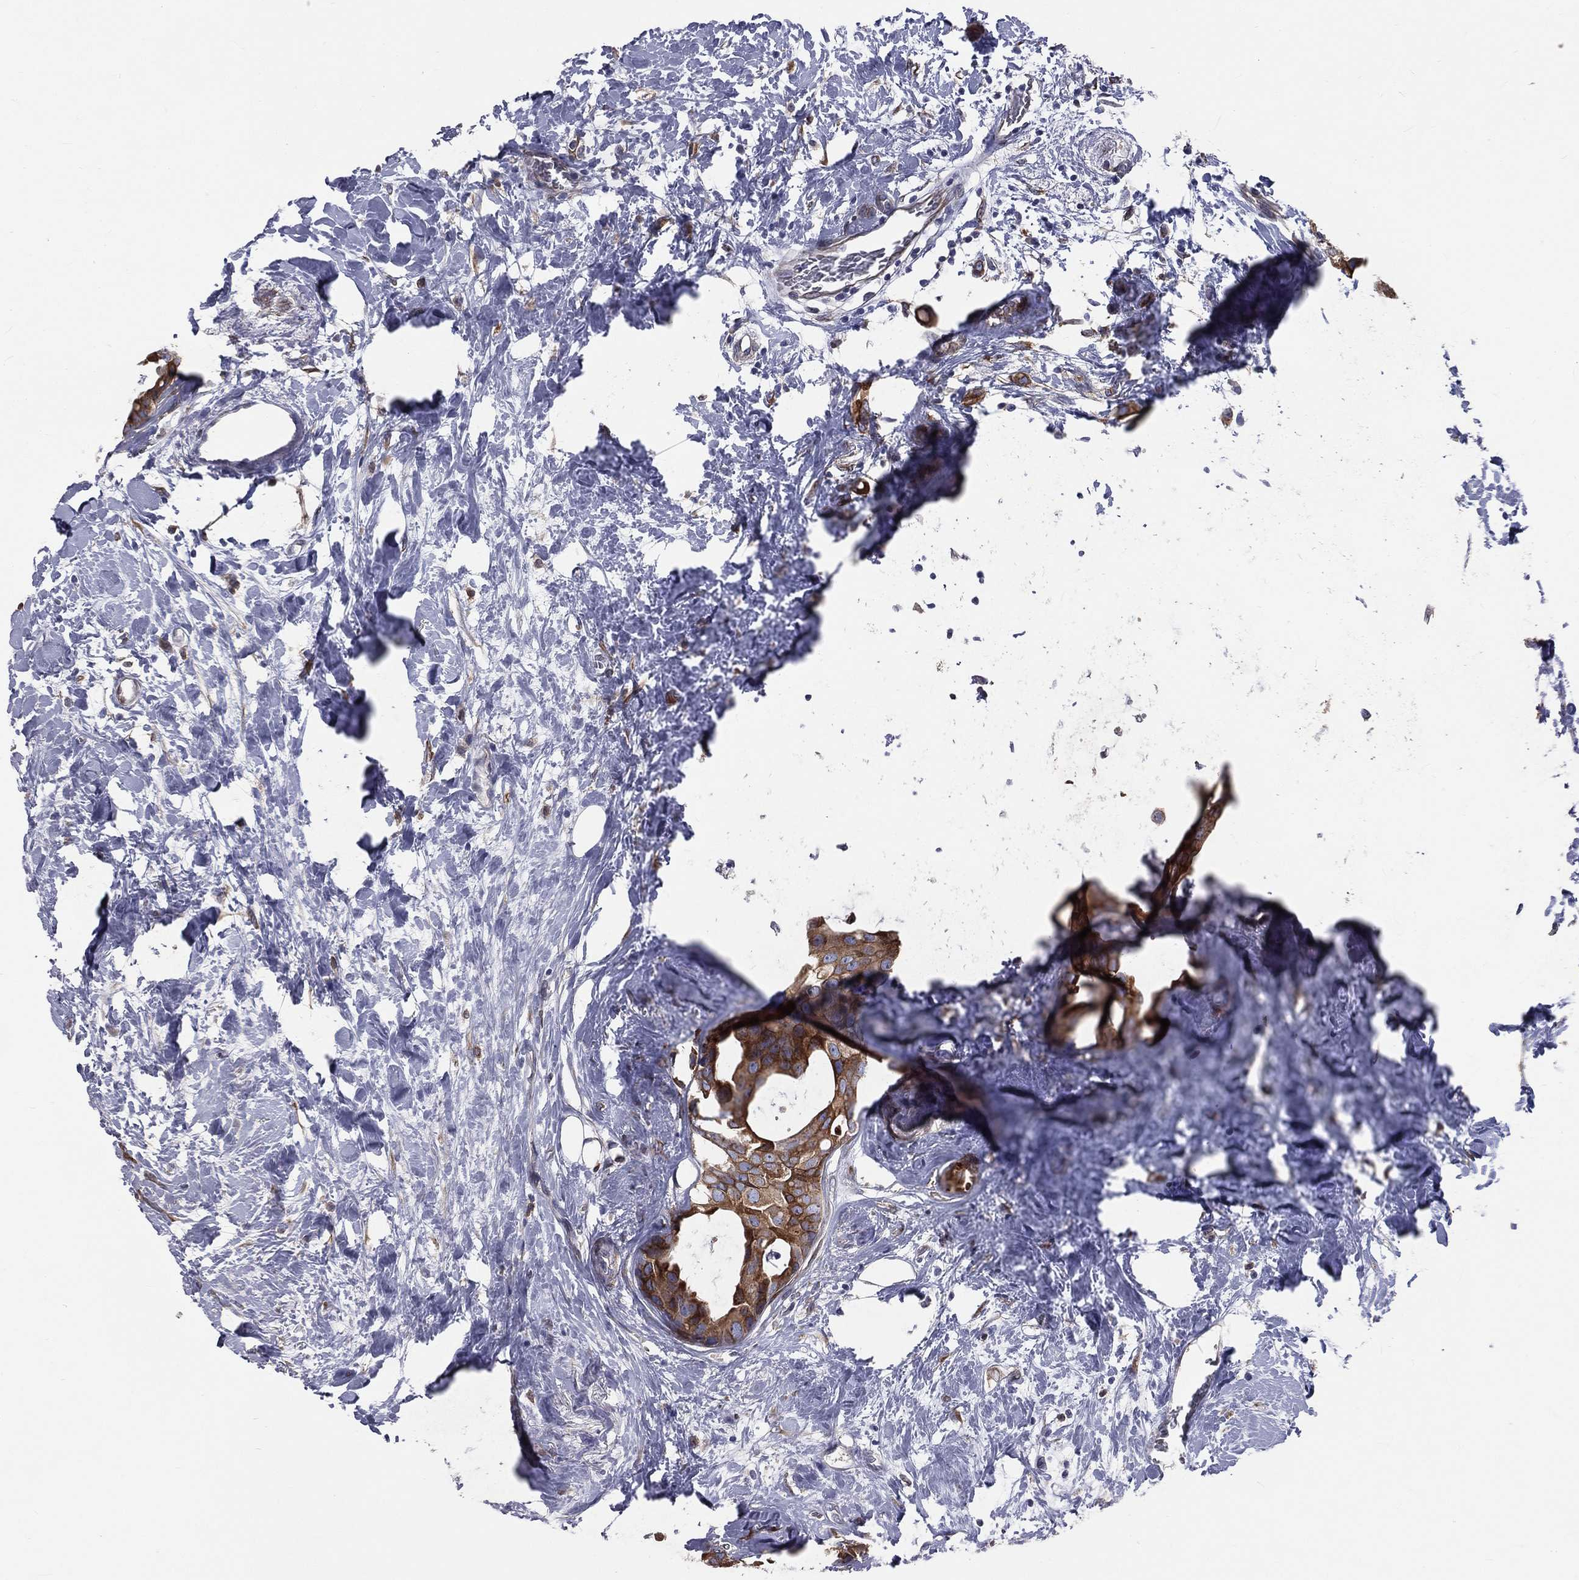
{"staining": {"intensity": "moderate", "quantity": ">75%", "location": "cytoplasmic/membranous"}, "tissue": "breast cancer", "cell_type": "Tumor cells", "image_type": "cancer", "snomed": [{"axis": "morphology", "description": "Duct carcinoma"}, {"axis": "topography", "description": "Breast"}], "caption": "About >75% of tumor cells in infiltrating ductal carcinoma (breast) exhibit moderate cytoplasmic/membranous protein positivity as visualized by brown immunohistochemical staining.", "gene": "PGRMC1", "patient": {"sex": "female", "age": 45}}